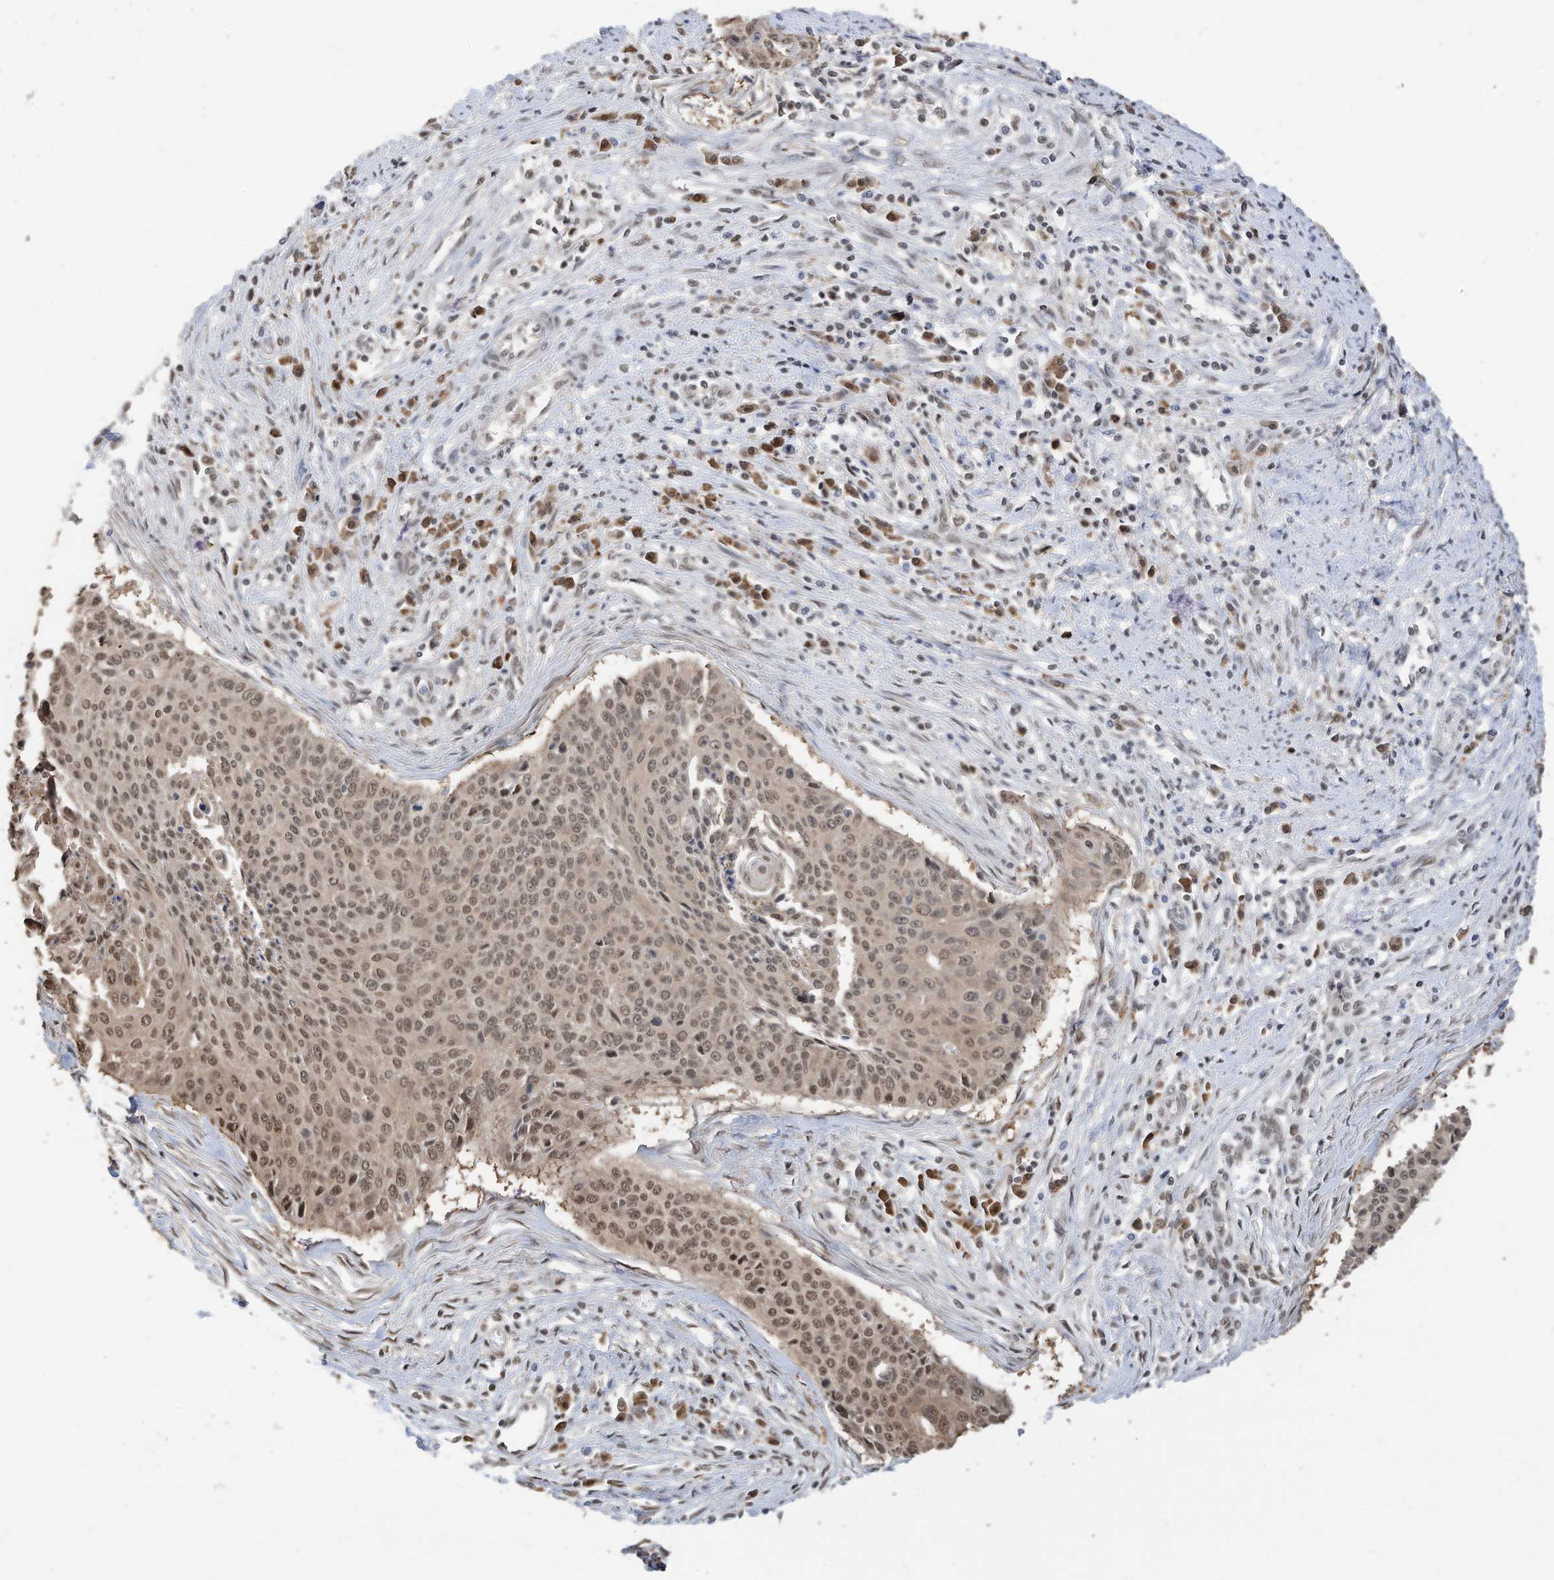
{"staining": {"intensity": "moderate", "quantity": ">75%", "location": "nuclear"}, "tissue": "cervical cancer", "cell_type": "Tumor cells", "image_type": "cancer", "snomed": [{"axis": "morphology", "description": "Squamous cell carcinoma, NOS"}, {"axis": "topography", "description": "Cervix"}], "caption": "The photomicrograph shows a brown stain indicating the presence of a protein in the nuclear of tumor cells in squamous cell carcinoma (cervical).", "gene": "ZNF195", "patient": {"sex": "female", "age": 55}}